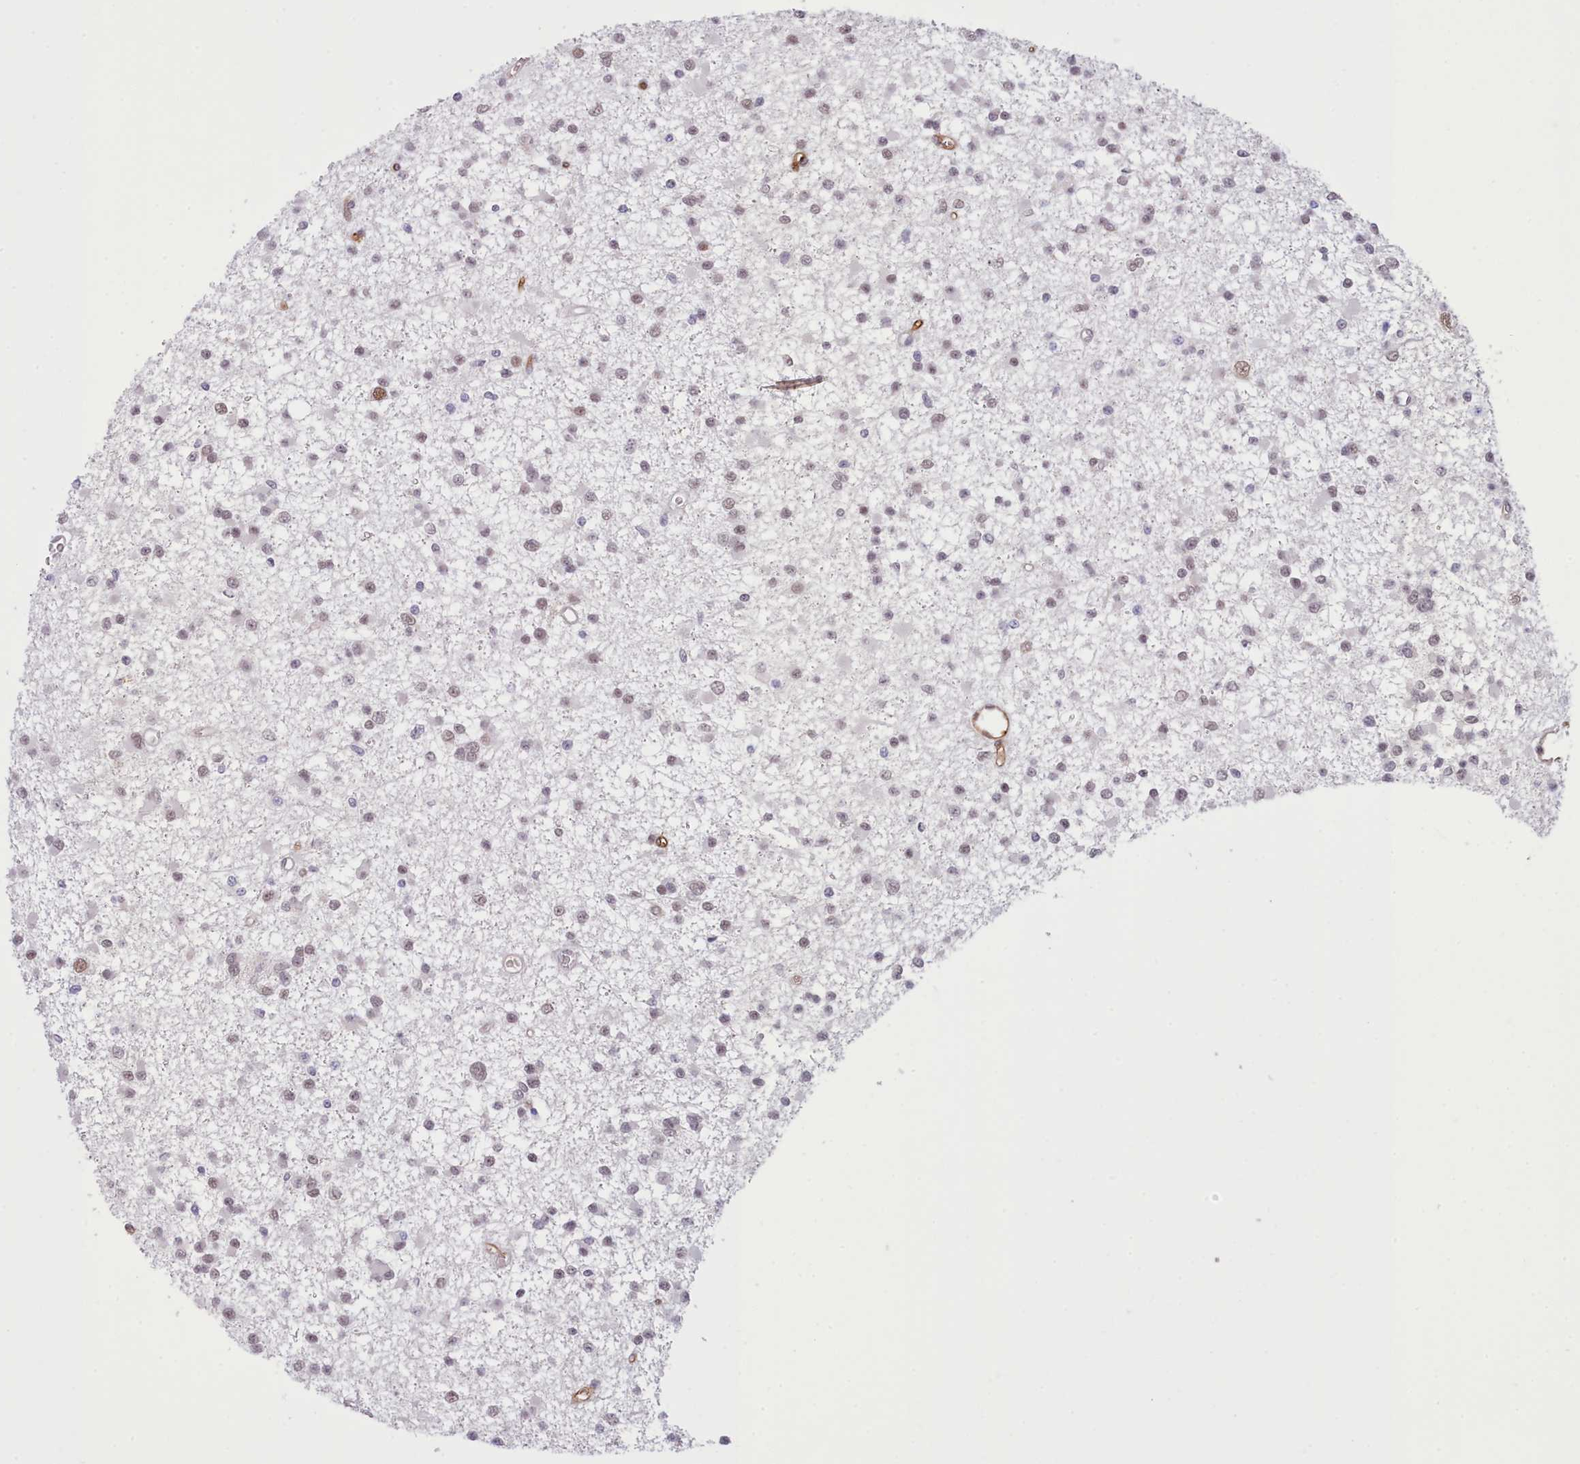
{"staining": {"intensity": "weak", "quantity": ">75%", "location": "nuclear"}, "tissue": "glioma", "cell_type": "Tumor cells", "image_type": "cancer", "snomed": [{"axis": "morphology", "description": "Glioma, malignant, Low grade"}, {"axis": "topography", "description": "Brain"}], "caption": "Immunohistochemical staining of human glioma reveals weak nuclear protein staining in approximately >75% of tumor cells.", "gene": "RFX1", "patient": {"sex": "female", "age": 22}}